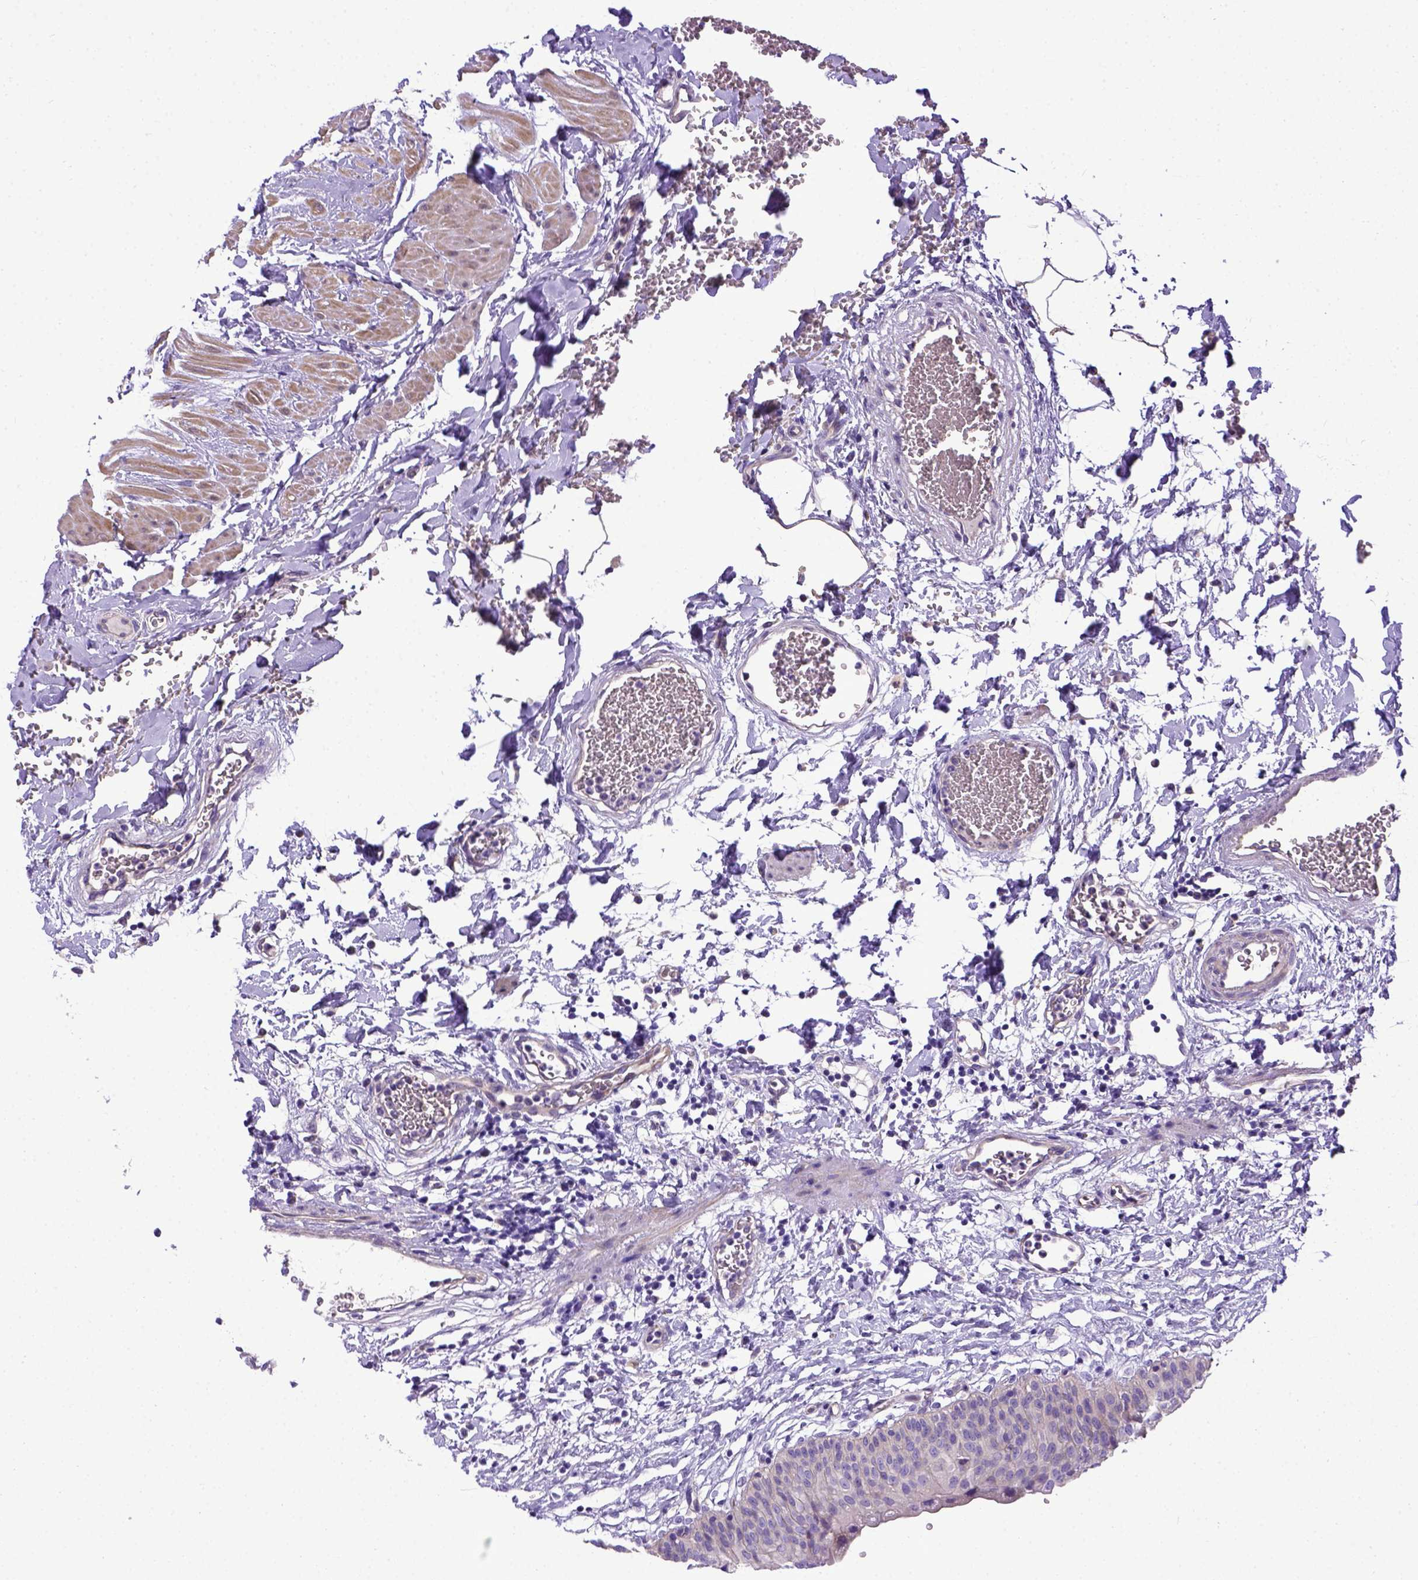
{"staining": {"intensity": "negative", "quantity": "none", "location": "none"}, "tissue": "urinary bladder", "cell_type": "Urothelial cells", "image_type": "normal", "snomed": [{"axis": "morphology", "description": "Normal tissue, NOS"}, {"axis": "topography", "description": "Urinary bladder"}], "caption": "This is an immunohistochemistry micrograph of benign urinary bladder. There is no positivity in urothelial cells.", "gene": "ADAM12", "patient": {"sex": "male", "age": 55}}